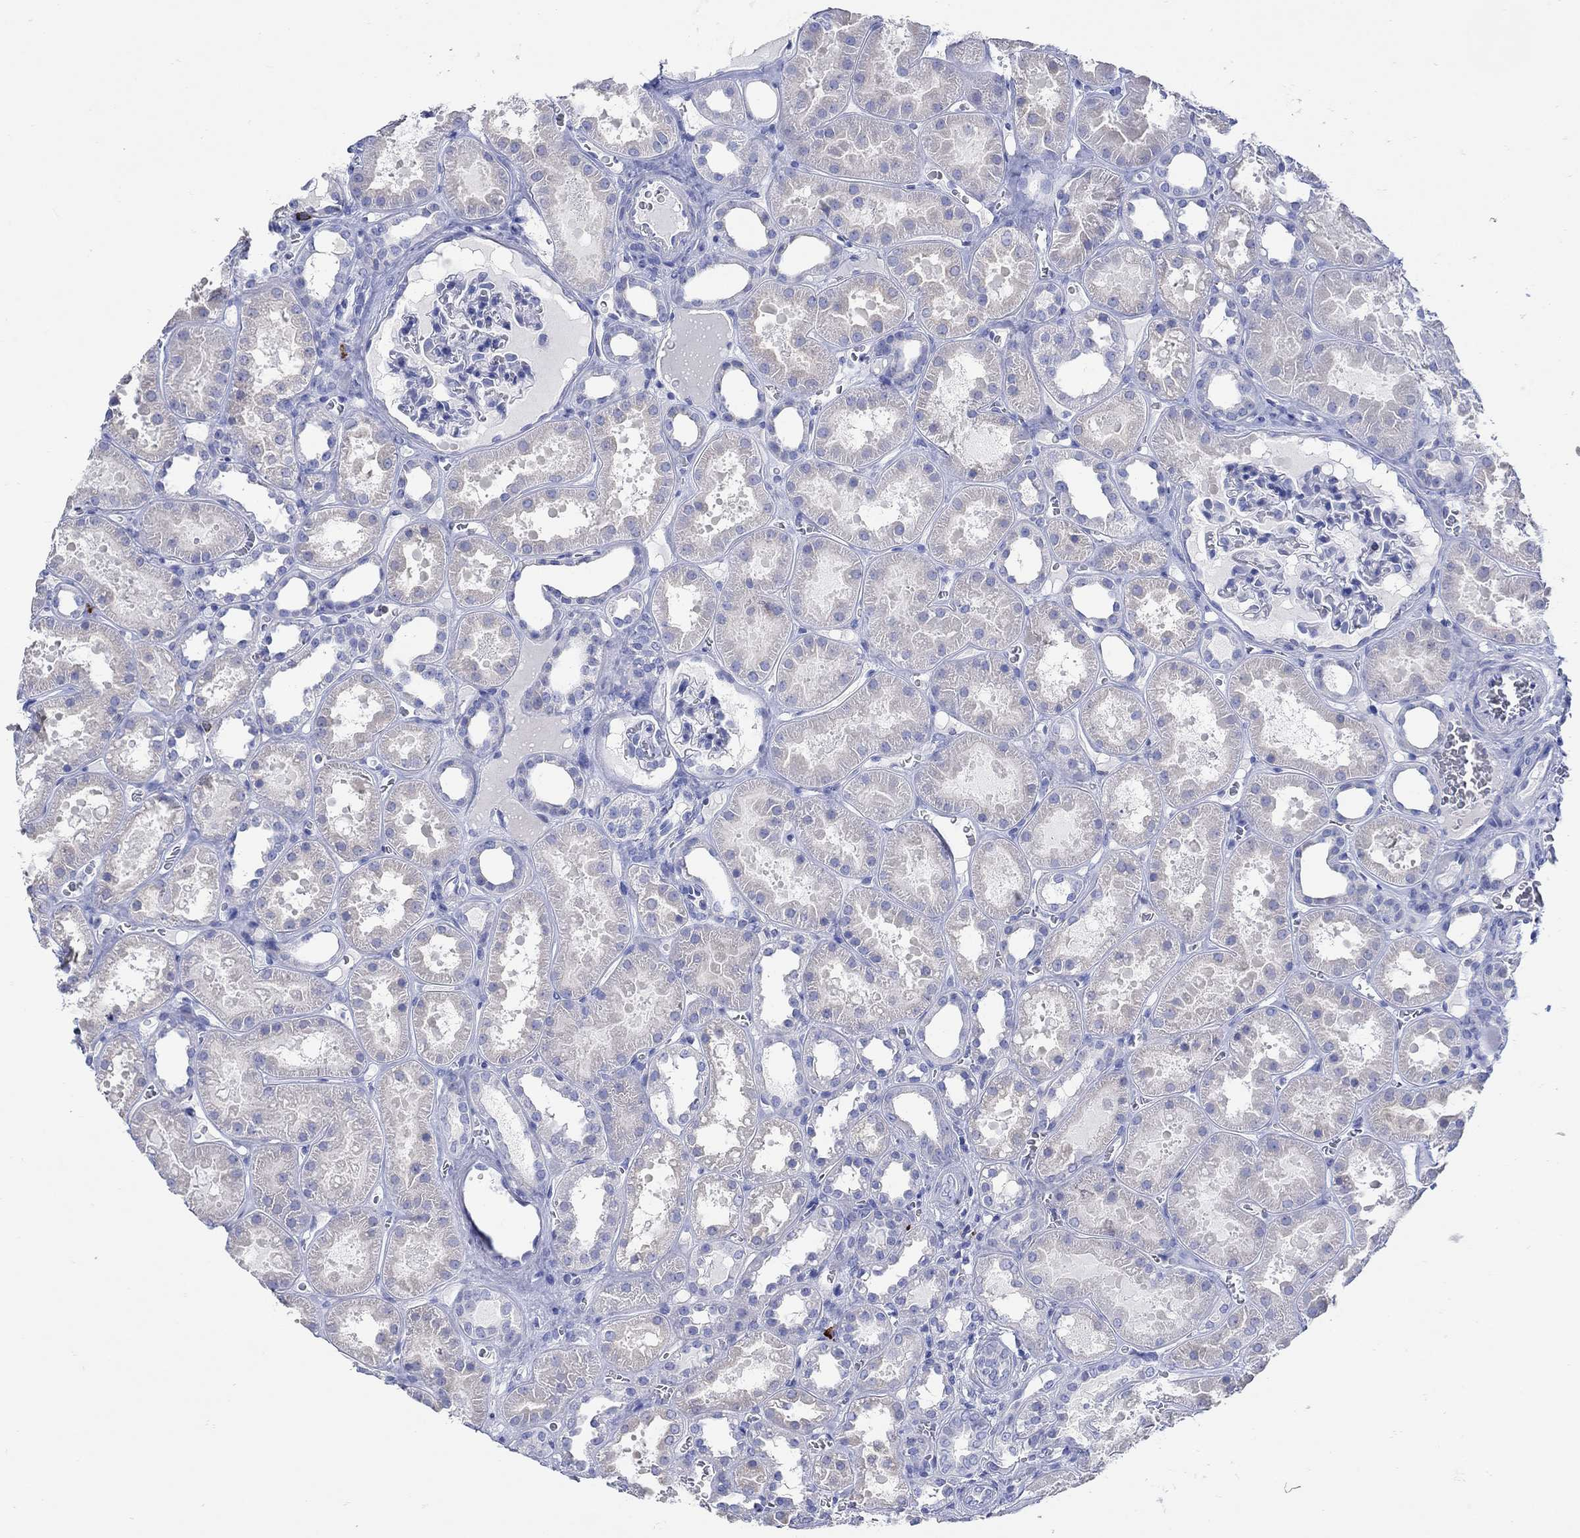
{"staining": {"intensity": "negative", "quantity": "none", "location": "none"}, "tissue": "kidney", "cell_type": "Cells in glomeruli", "image_type": "normal", "snomed": [{"axis": "morphology", "description": "Normal tissue, NOS"}, {"axis": "topography", "description": "Kidney"}], "caption": "This image is of unremarkable kidney stained with immunohistochemistry to label a protein in brown with the nuclei are counter-stained blue. There is no staining in cells in glomeruli.", "gene": "P2RY6", "patient": {"sex": "female", "age": 41}}